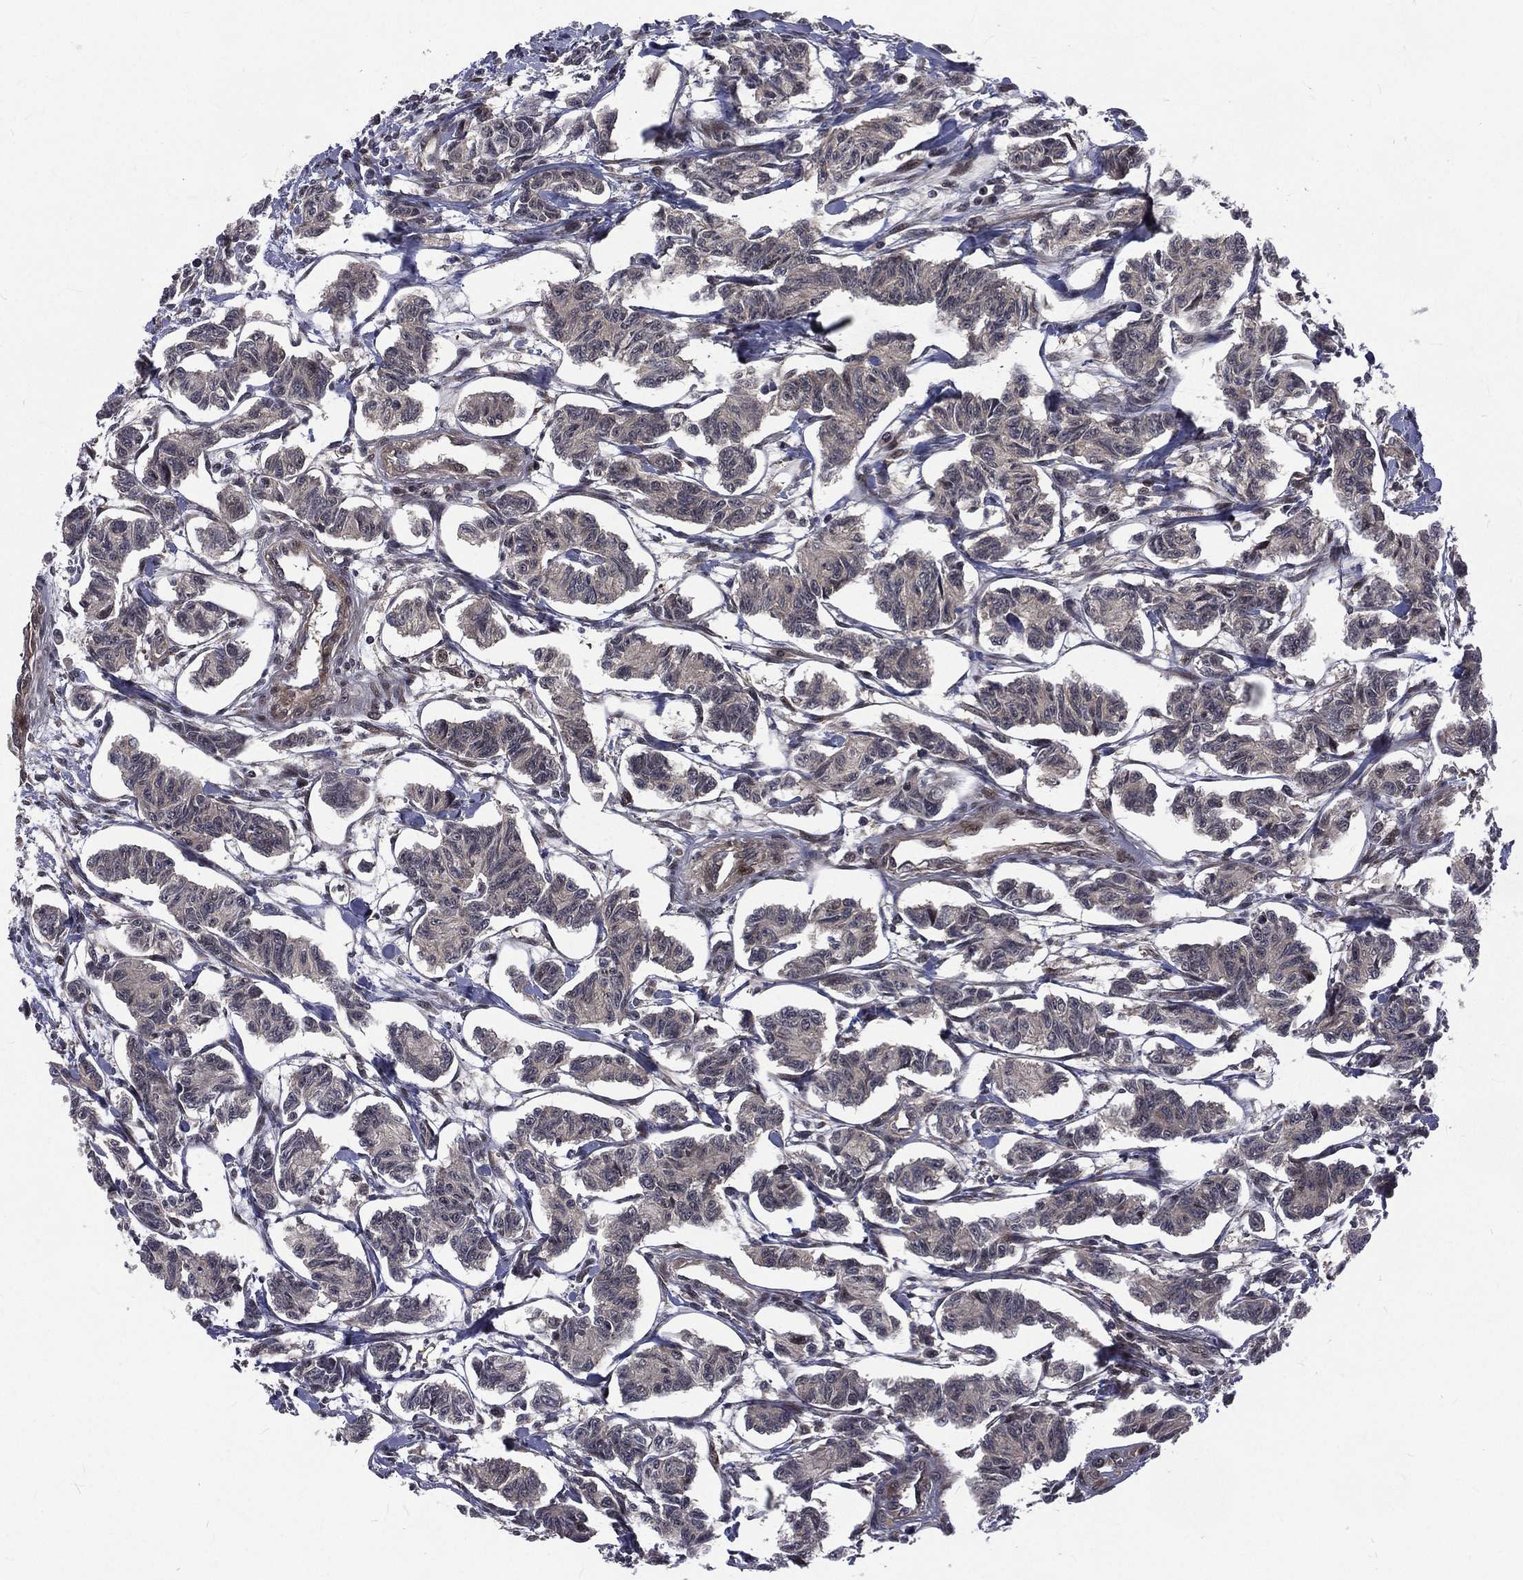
{"staining": {"intensity": "negative", "quantity": "none", "location": "none"}, "tissue": "carcinoid", "cell_type": "Tumor cells", "image_type": "cancer", "snomed": [{"axis": "morphology", "description": "Carcinoid, malignant, NOS"}, {"axis": "topography", "description": "Kidney"}], "caption": "High power microscopy micrograph of an IHC image of carcinoid (malignant), revealing no significant staining in tumor cells. (DAB (3,3'-diaminobenzidine) immunohistochemistry with hematoxylin counter stain).", "gene": "ARL3", "patient": {"sex": "female", "age": 41}}